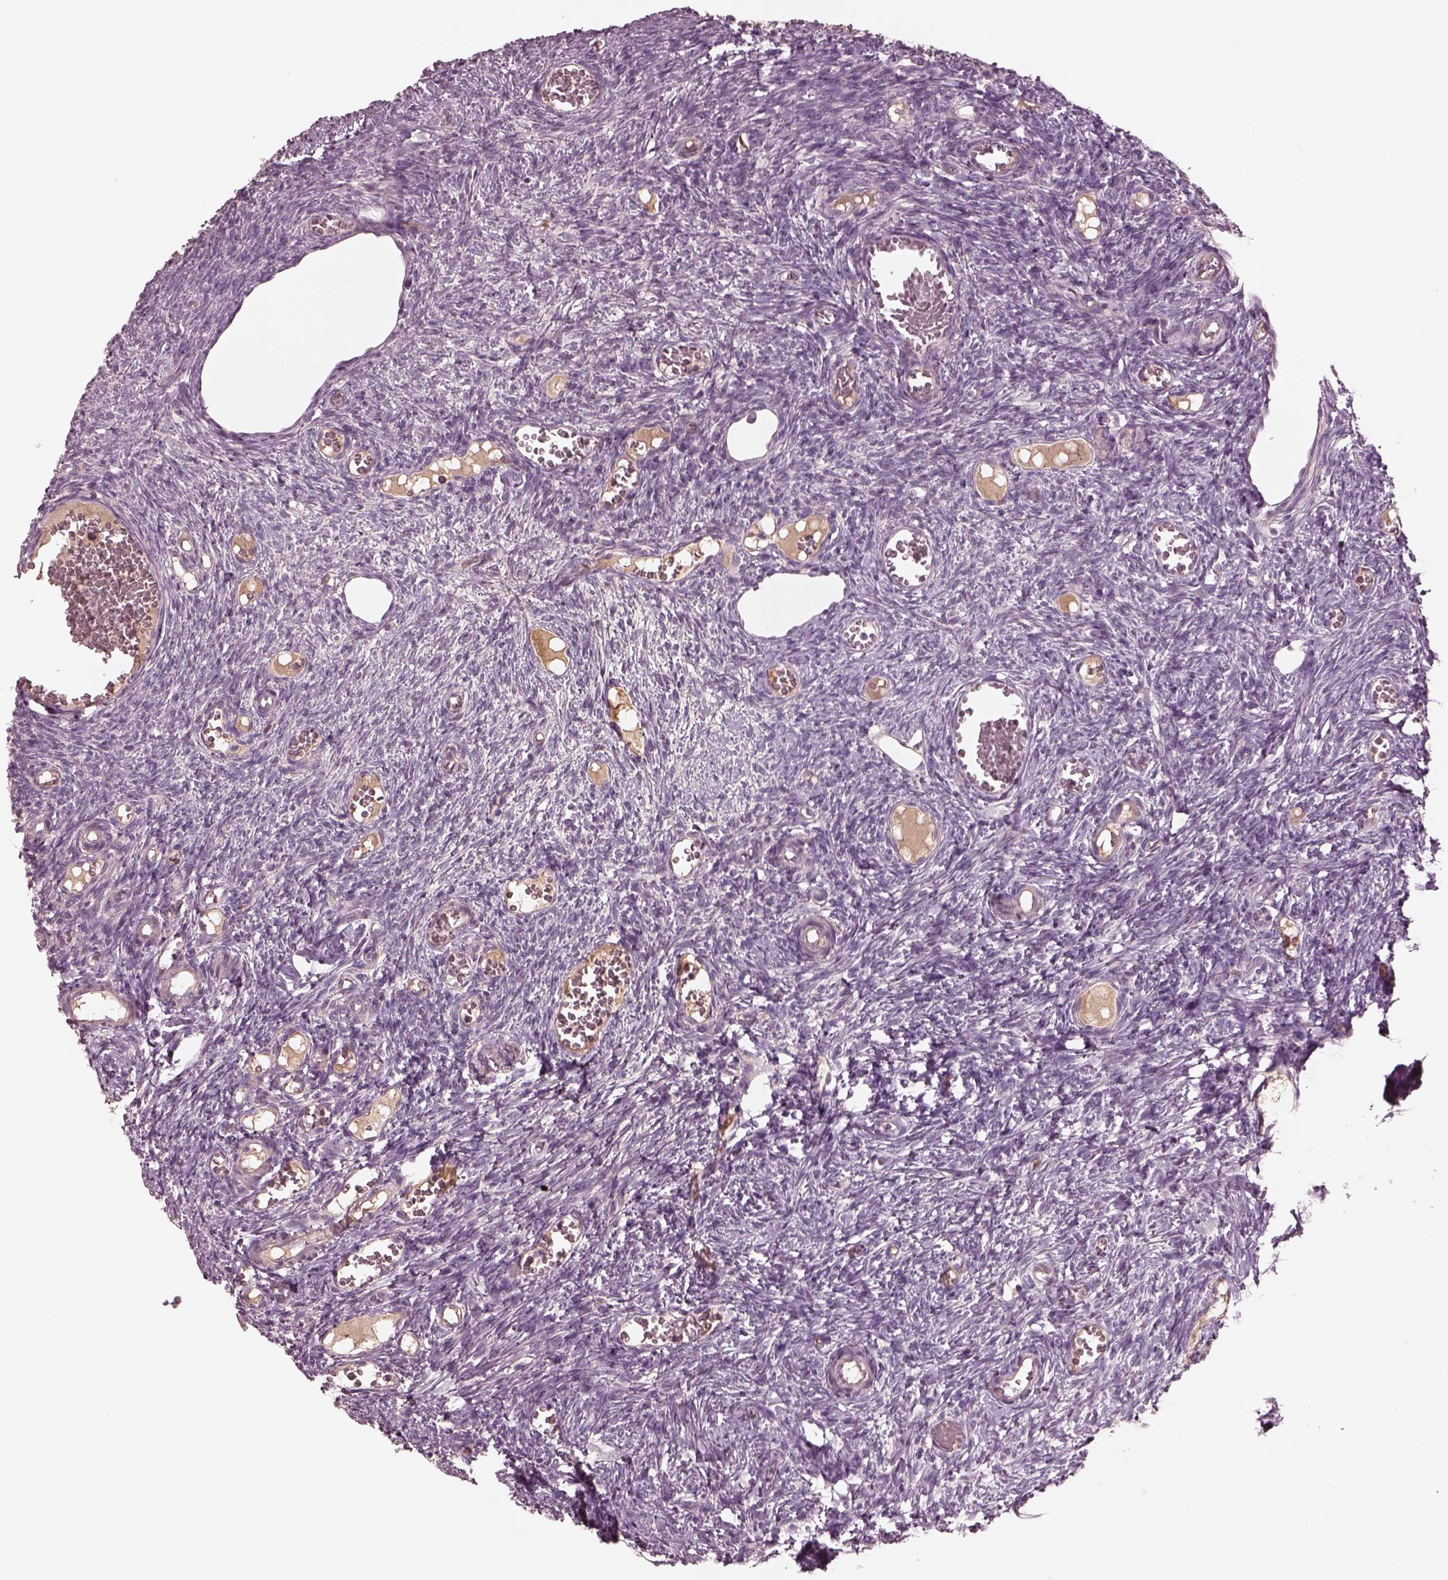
{"staining": {"intensity": "negative", "quantity": "none", "location": "none"}, "tissue": "ovary", "cell_type": "Ovarian stroma cells", "image_type": "normal", "snomed": [{"axis": "morphology", "description": "Normal tissue, NOS"}, {"axis": "topography", "description": "Ovary"}], "caption": "IHC micrograph of benign ovary: ovary stained with DAB shows no significant protein positivity in ovarian stroma cells.", "gene": "VWA5B1", "patient": {"sex": "female", "age": 39}}